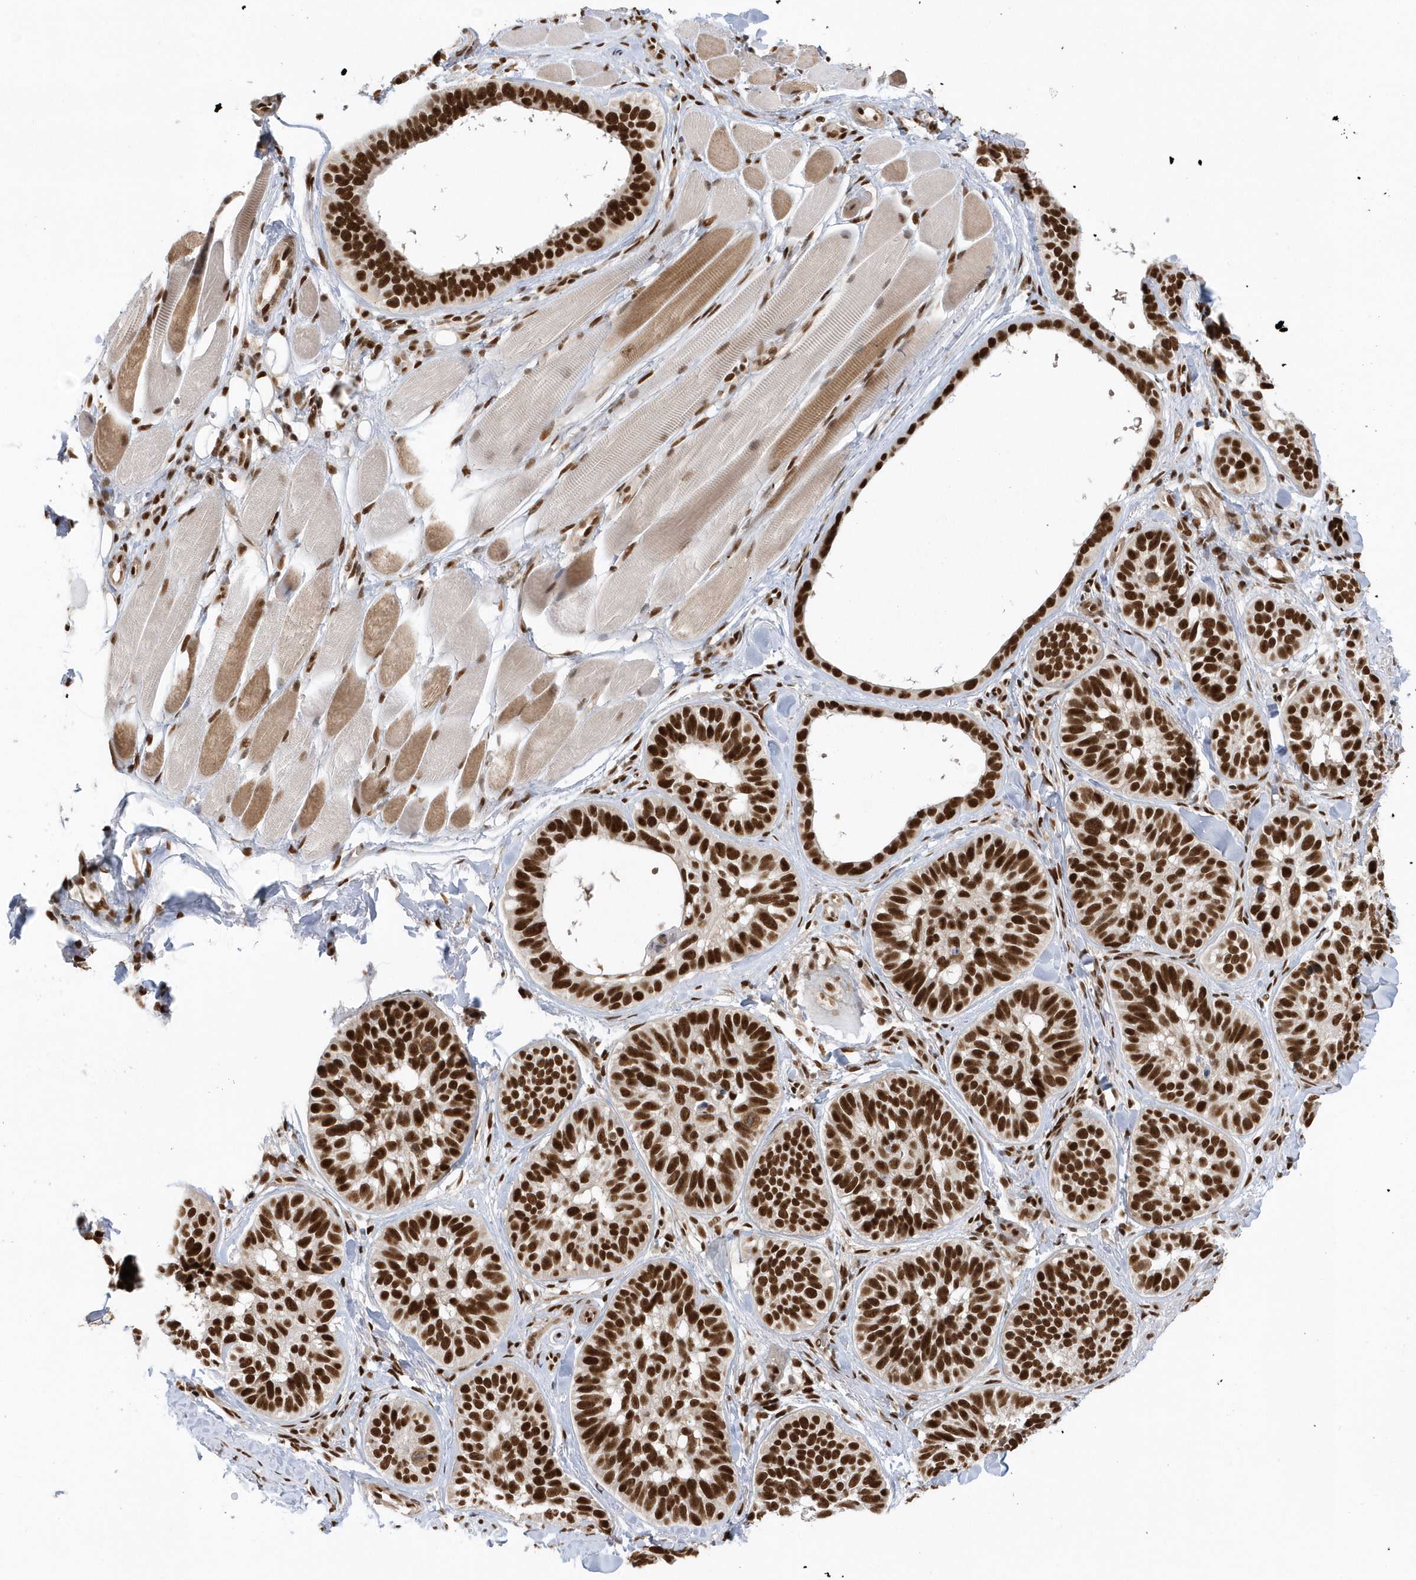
{"staining": {"intensity": "strong", "quantity": ">75%", "location": "nuclear"}, "tissue": "skin cancer", "cell_type": "Tumor cells", "image_type": "cancer", "snomed": [{"axis": "morphology", "description": "Basal cell carcinoma"}, {"axis": "topography", "description": "Skin"}], "caption": "Skin cancer (basal cell carcinoma) stained with DAB immunohistochemistry (IHC) reveals high levels of strong nuclear expression in about >75% of tumor cells.", "gene": "SEPHS1", "patient": {"sex": "male", "age": 62}}